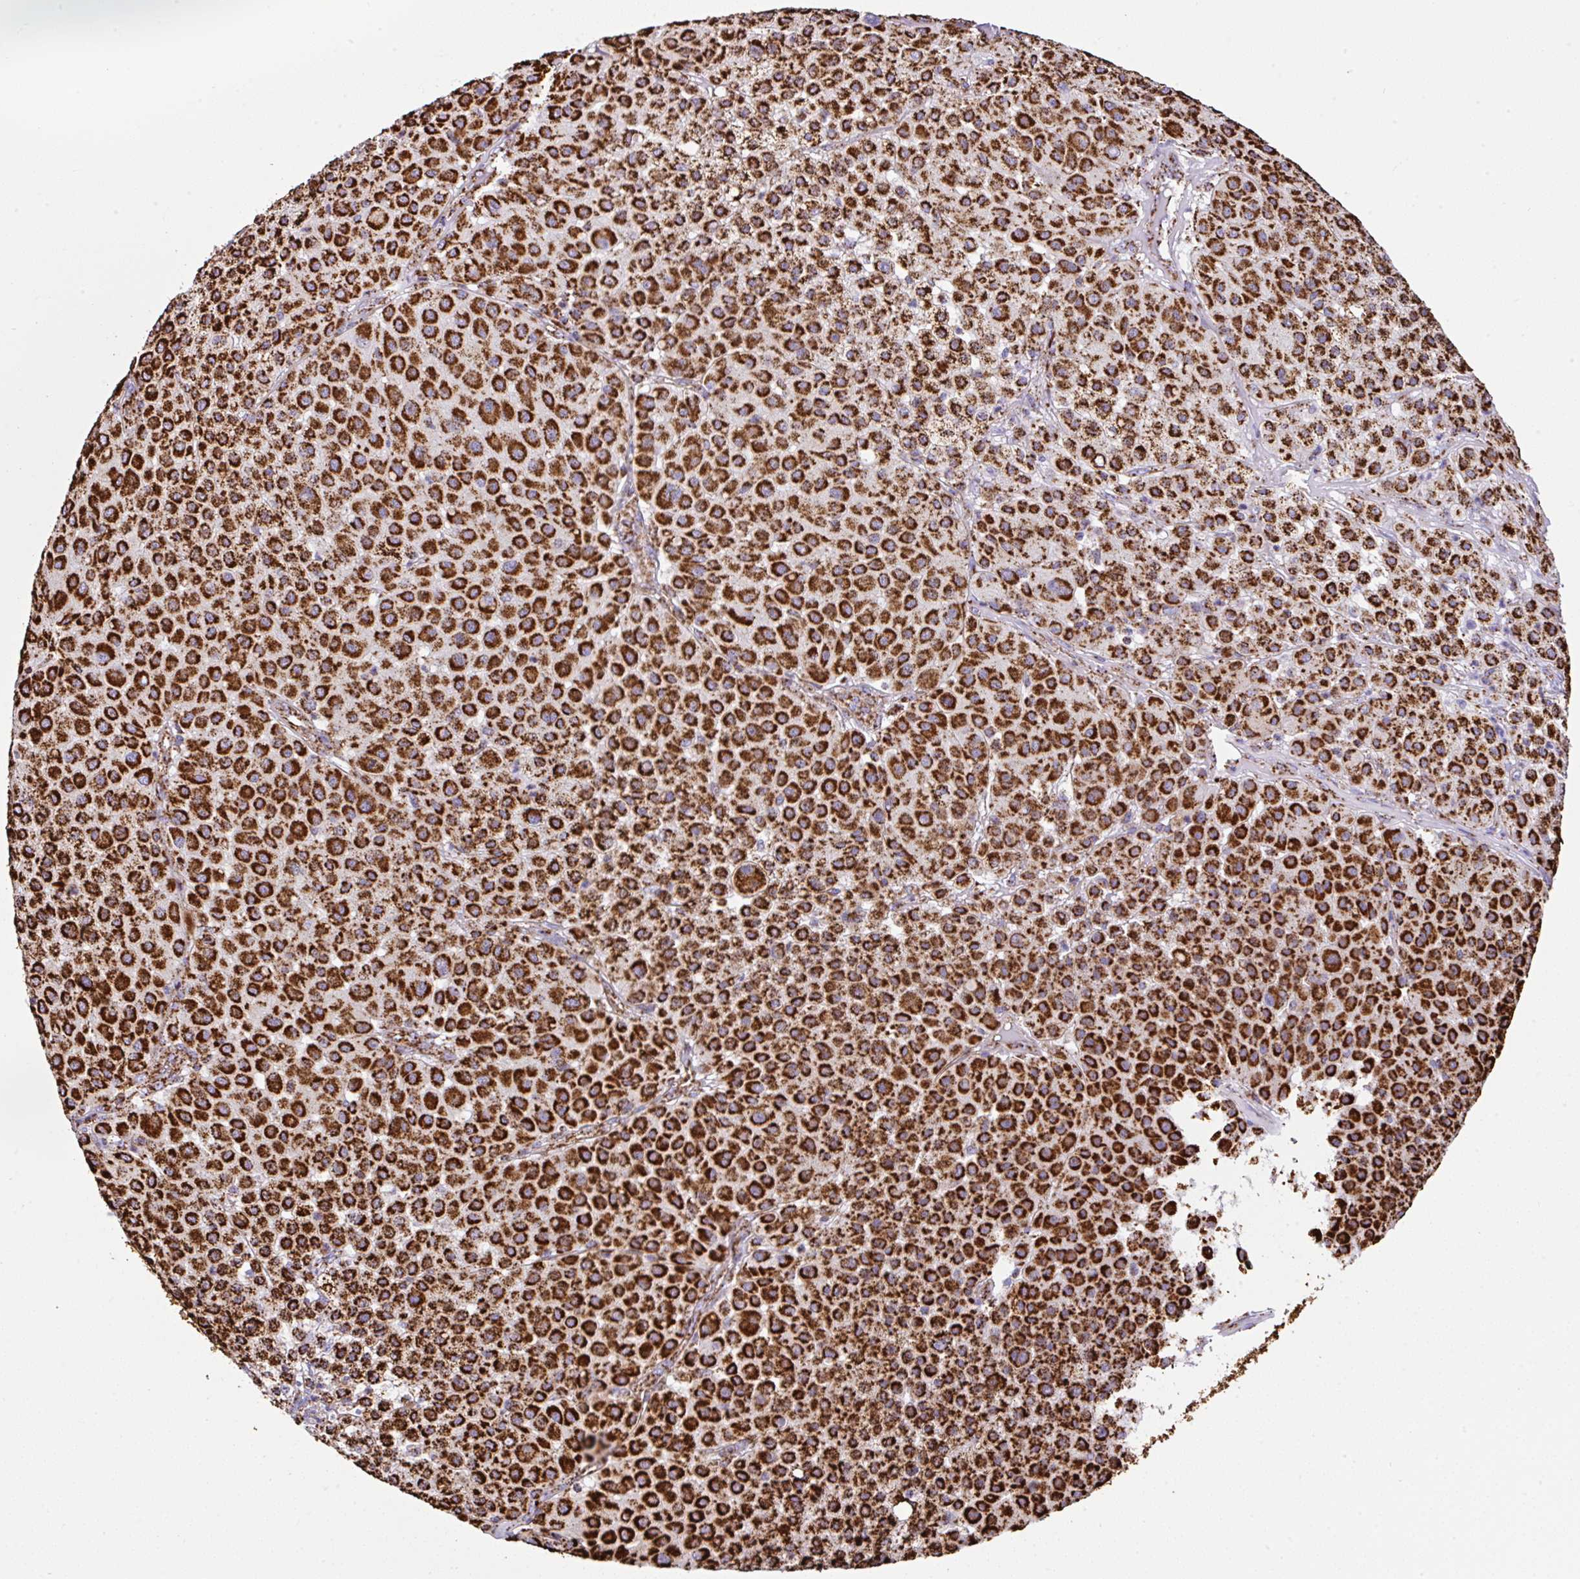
{"staining": {"intensity": "strong", "quantity": ">75%", "location": "cytoplasmic/membranous"}, "tissue": "melanoma", "cell_type": "Tumor cells", "image_type": "cancer", "snomed": [{"axis": "morphology", "description": "Malignant melanoma, Metastatic site"}, {"axis": "topography", "description": "Smooth muscle"}], "caption": "Protein analysis of malignant melanoma (metastatic site) tissue demonstrates strong cytoplasmic/membranous positivity in about >75% of tumor cells.", "gene": "ANKRD33B", "patient": {"sex": "male", "age": 41}}